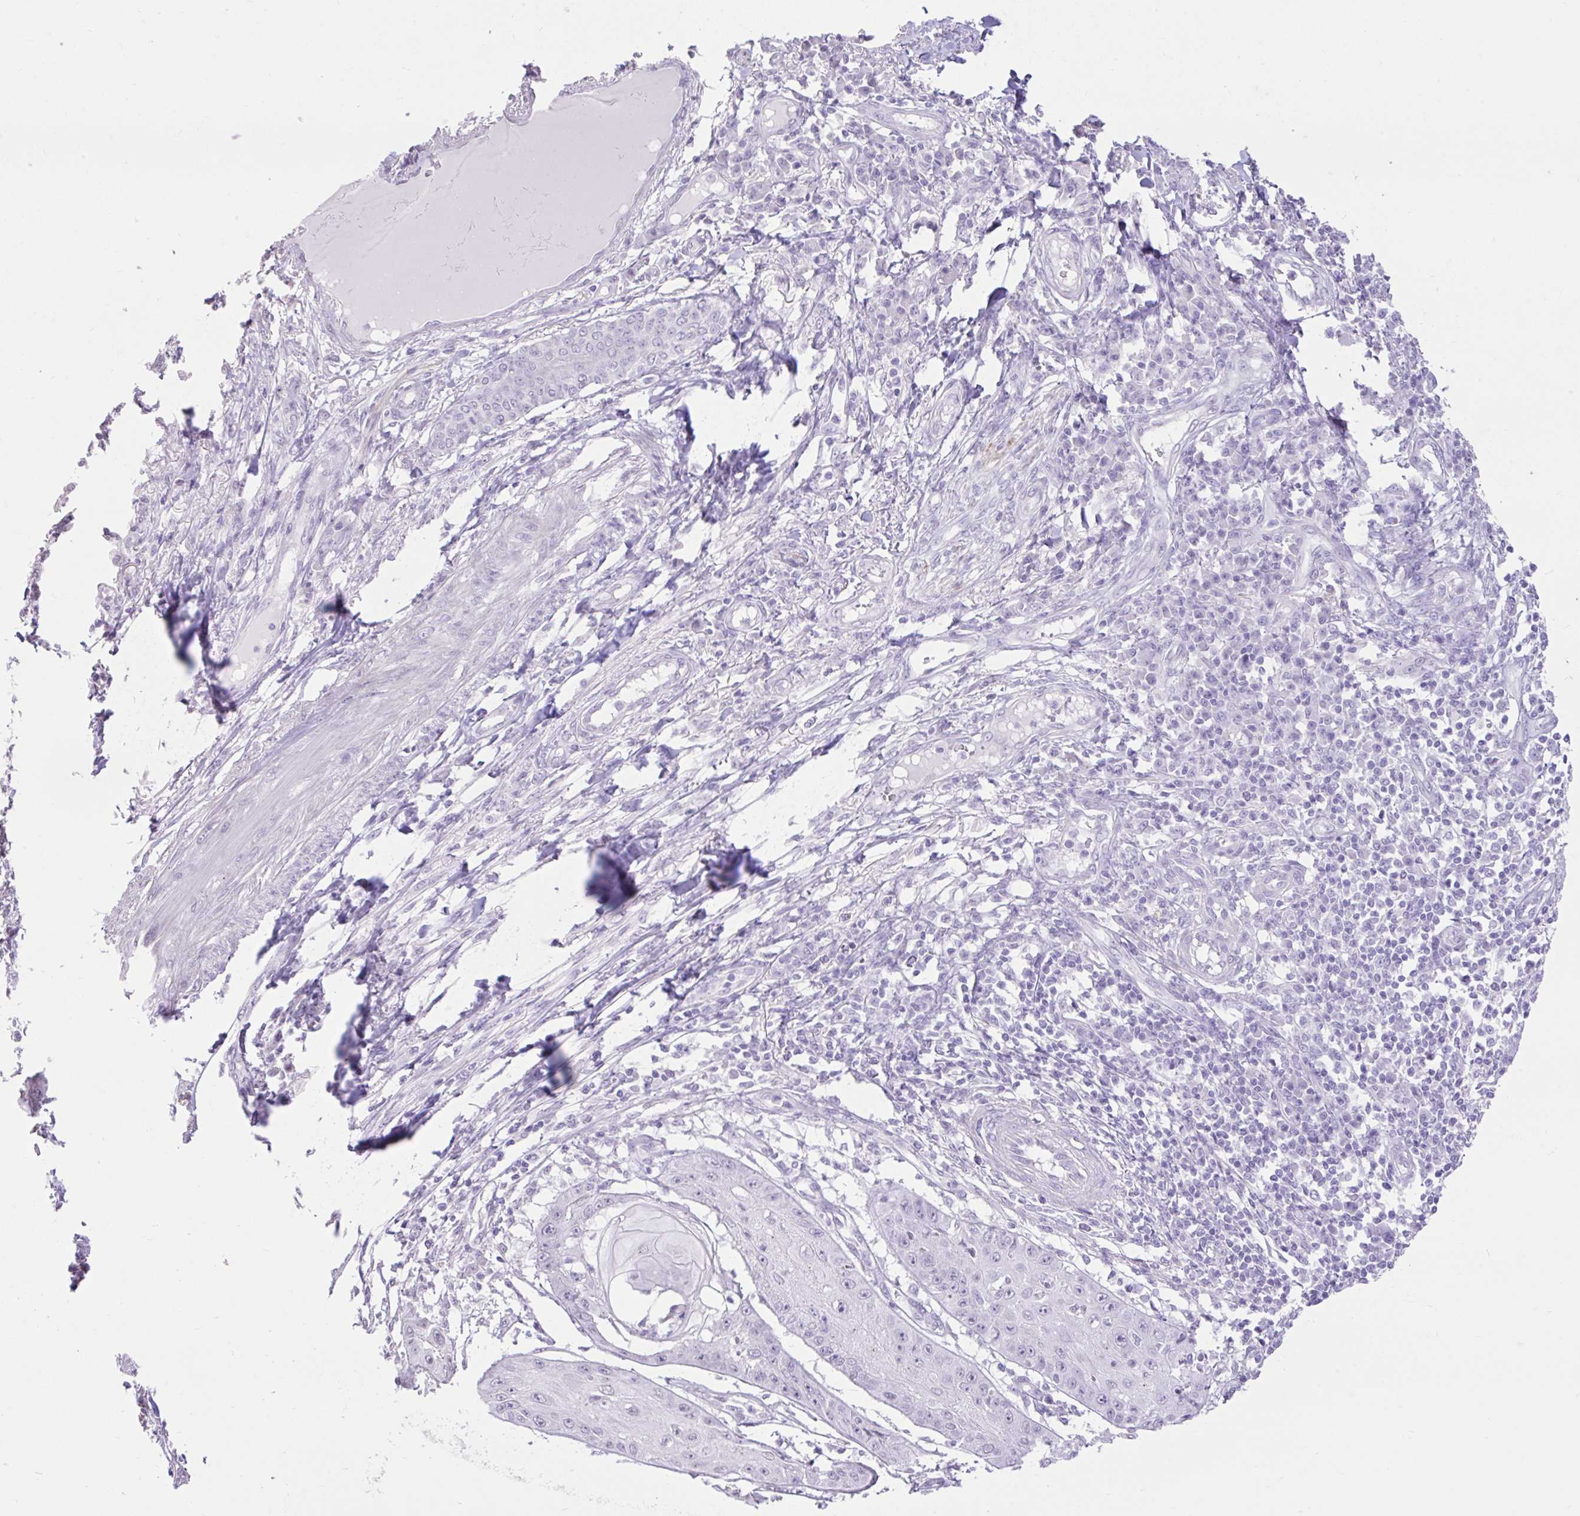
{"staining": {"intensity": "negative", "quantity": "none", "location": "none"}, "tissue": "skin cancer", "cell_type": "Tumor cells", "image_type": "cancer", "snomed": [{"axis": "morphology", "description": "Squamous cell carcinoma, NOS"}, {"axis": "topography", "description": "Skin"}], "caption": "Skin squamous cell carcinoma was stained to show a protein in brown. There is no significant staining in tumor cells.", "gene": "REEP1", "patient": {"sex": "male", "age": 70}}